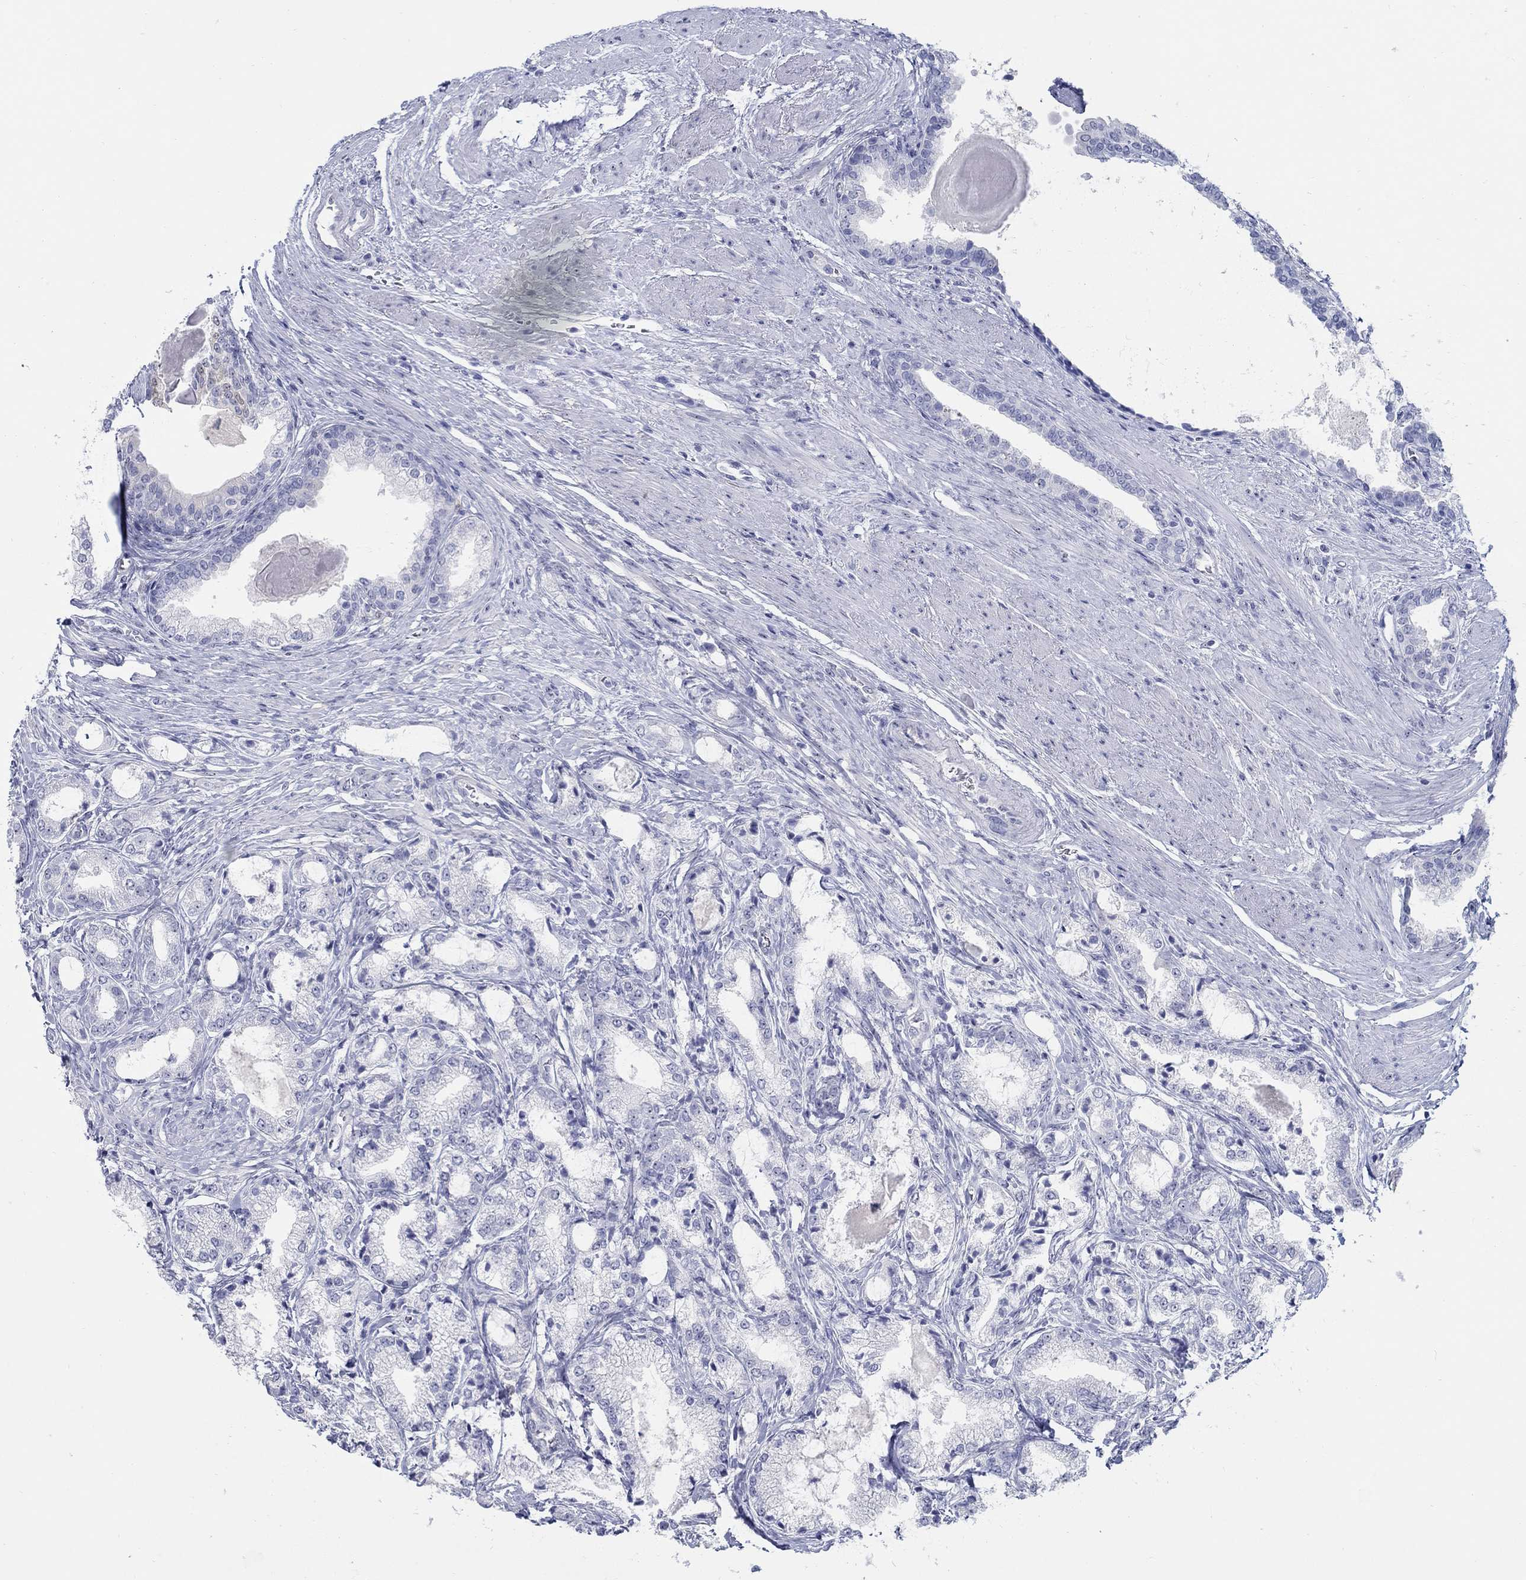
{"staining": {"intensity": "negative", "quantity": "none", "location": "none"}, "tissue": "prostate cancer", "cell_type": "Tumor cells", "image_type": "cancer", "snomed": [{"axis": "morphology", "description": "Adenocarcinoma, NOS"}, {"axis": "topography", "description": "Prostate and seminal vesicle, NOS"}, {"axis": "topography", "description": "Prostate"}], "caption": "Photomicrograph shows no significant protein positivity in tumor cells of prostate adenocarcinoma.", "gene": "AKR1C2", "patient": {"sex": "male", "age": 62}}